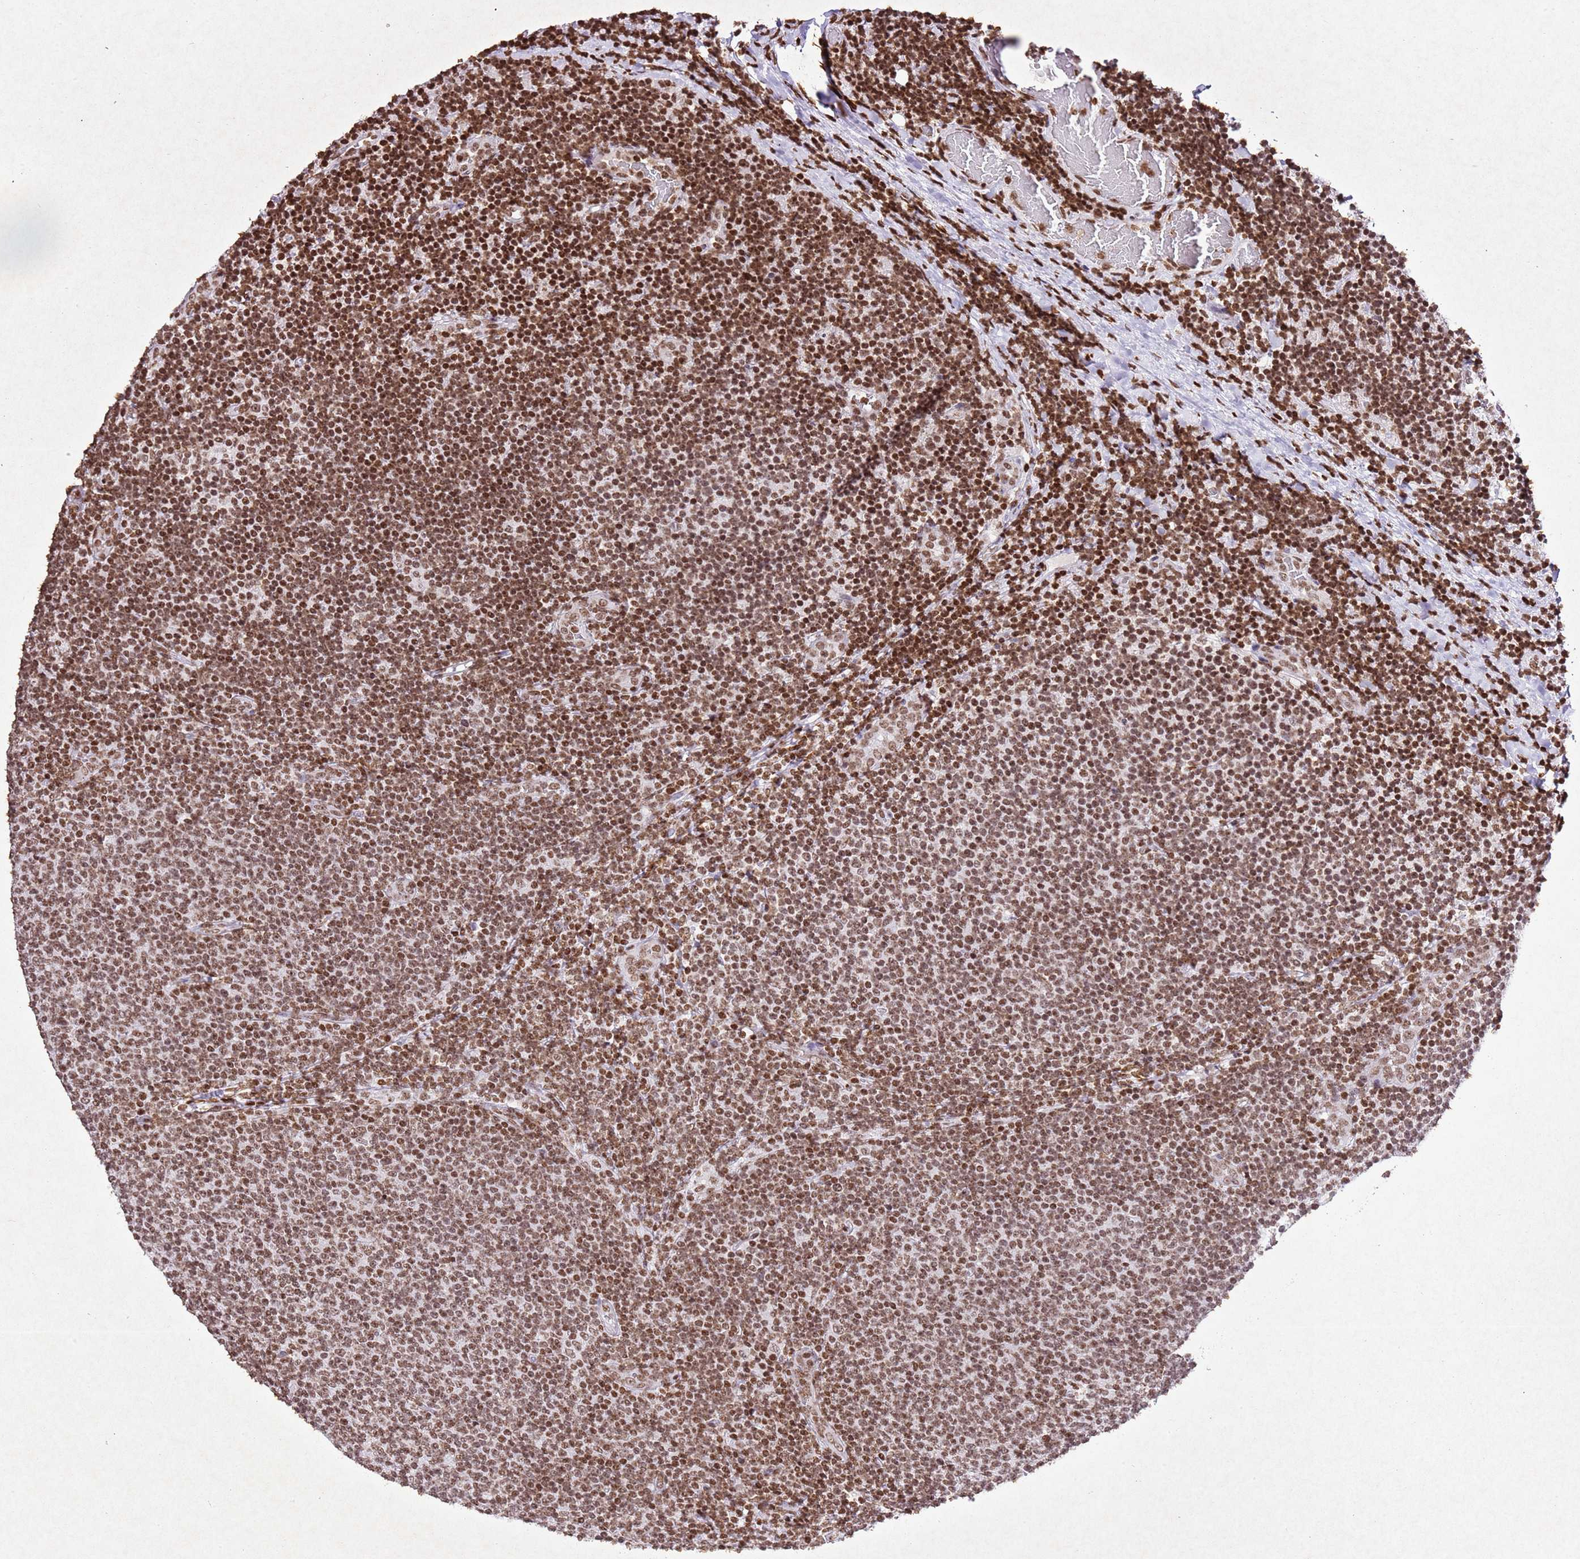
{"staining": {"intensity": "strong", "quantity": ">75%", "location": "nuclear"}, "tissue": "lymphoma", "cell_type": "Tumor cells", "image_type": "cancer", "snomed": [{"axis": "morphology", "description": "Malignant lymphoma, non-Hodgkin's type, Low grade"}, {"axis": "topography", "description": "Lymph node"}], "caption": "A micrograph of malignant lymphoma, non-Hodgkin's type (low-grade) stained for a protein demonstrates strong nuclear brown staining in tumor cells. Using DAB (3,3'-diaminobenzidine) (brown) and hematoxylin (blue) stains, captured at high magnification using brightfield microscopy.", "gene": "BMAL1", "patient": {"sex": "male", "age": 66}}